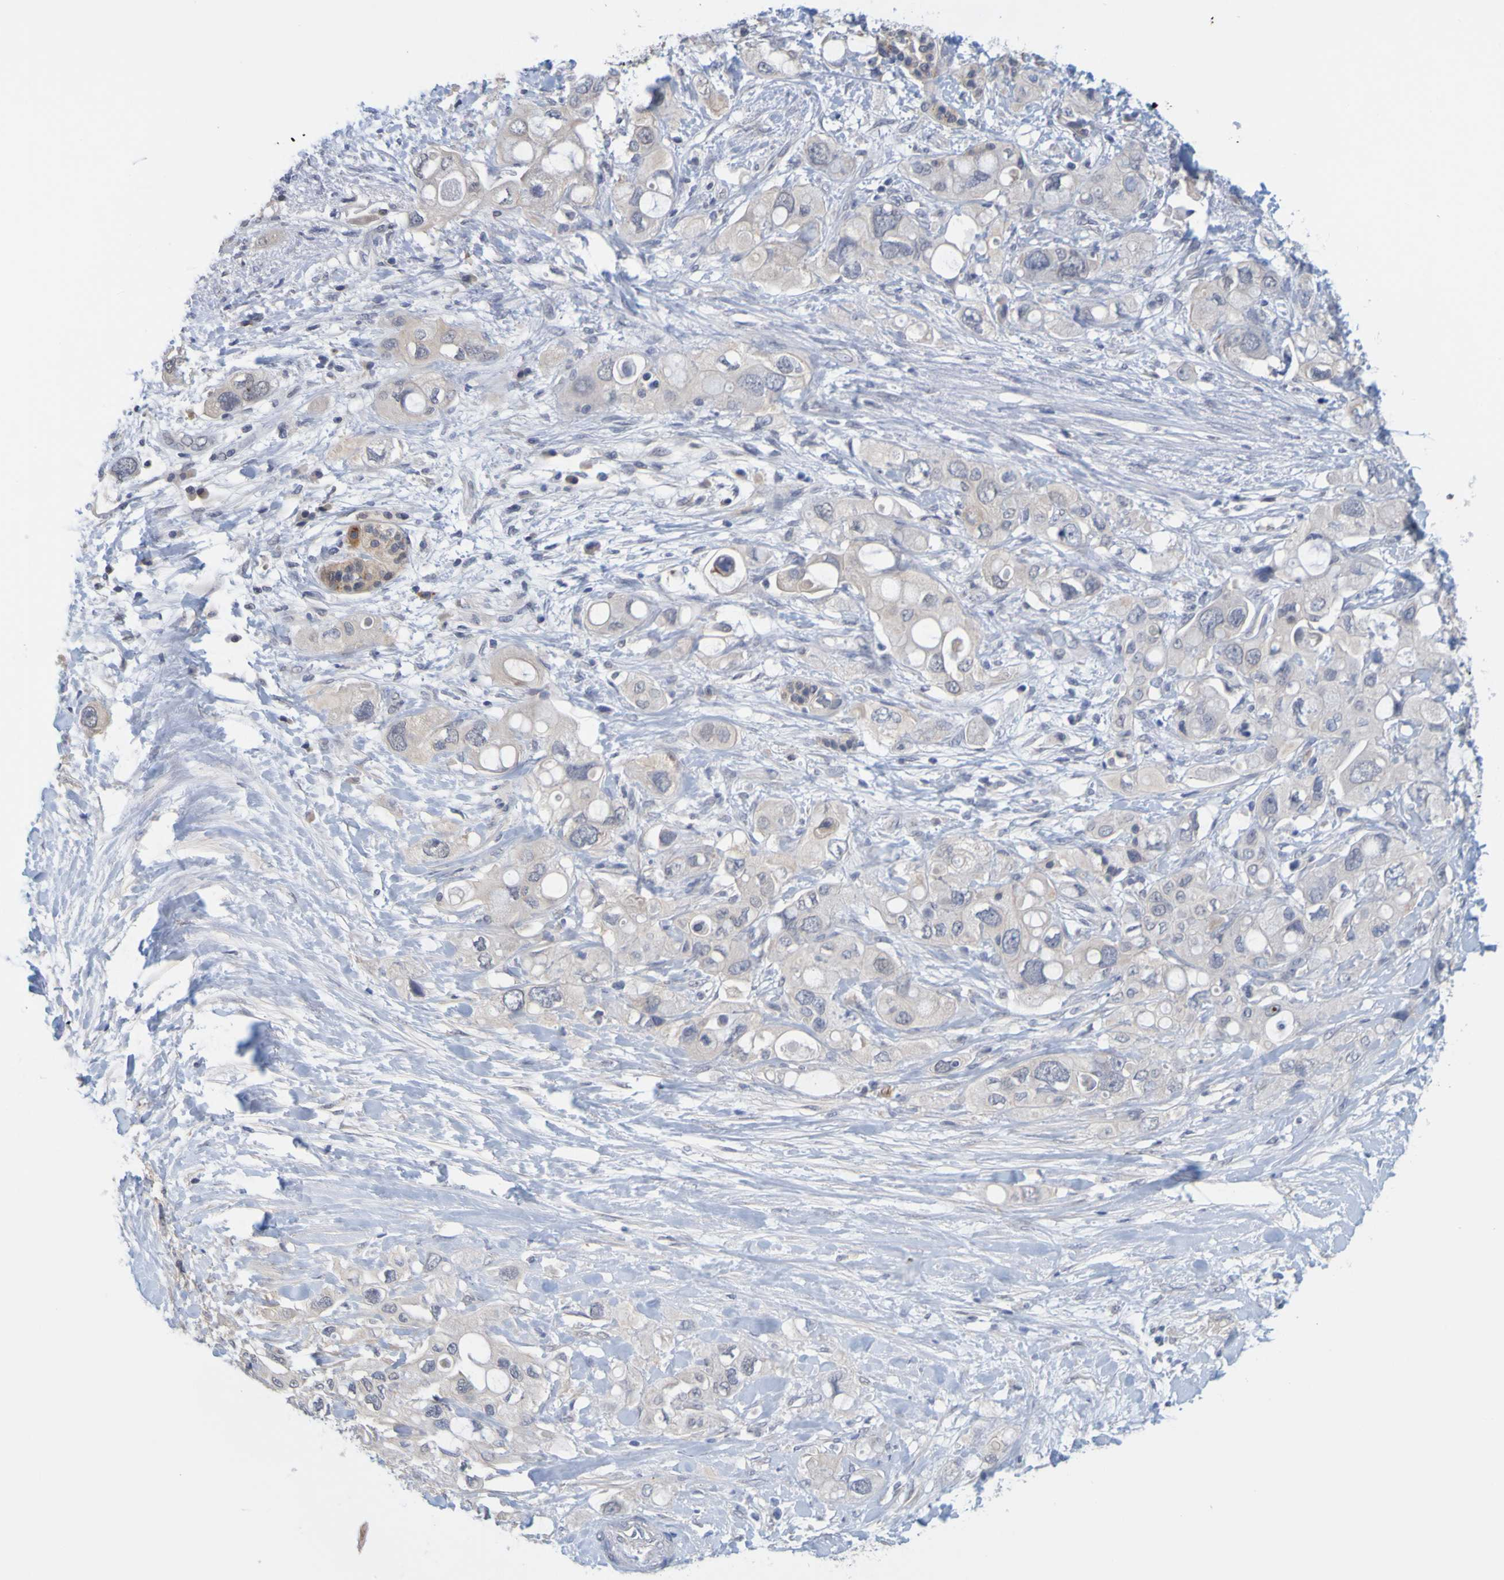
{"staining": {"intensity": "weak", "quantity": "25%-75%", "location": "cytoplasmic/membranous"}, "tissue": "pancreatic cancer", "cell_type": "Tumor cells", "image_type": "cancer", "snomed": [{"axis": "morphology", "description": "Adenocarcinoma, NOS"}, {"axis": "topography", "description": "Pancreas"}], "caption": "Protein staining of adenocarcinoma (pancreatic) tissue reveals weak cytoplasmic/membranous positivity in approximately 25%-75% of tumor cells. (Brightfield microscopy of DAB IHC at high magnification).", "gene": "ENDOU", "patient": {"sex": "female", "age": 56}}